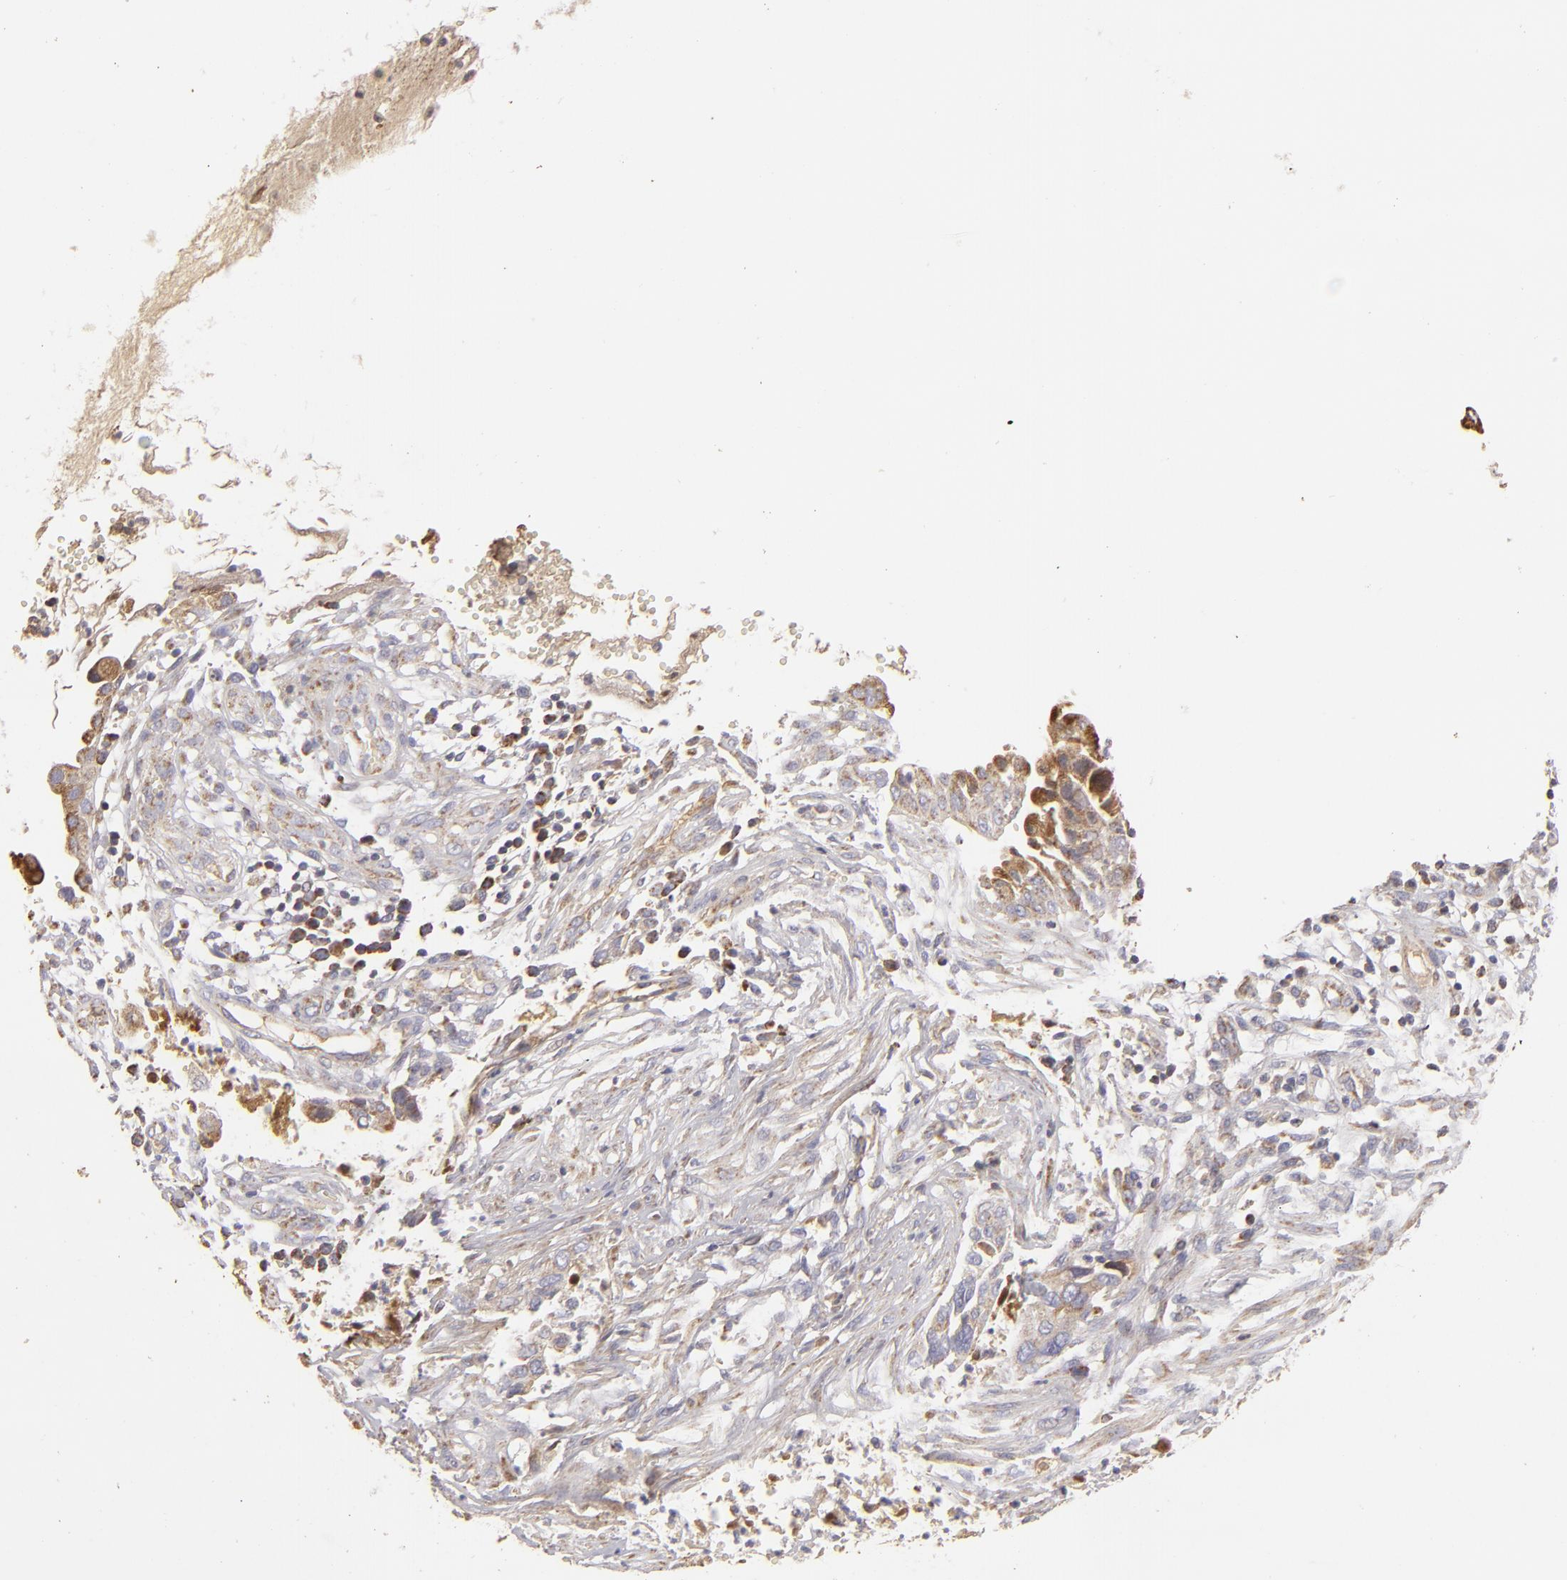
{"staining": {"intensity": "moderate", "quantity": ">75%", "location": "cytoplasmic/membranous"}, "tissue": "cervical cancer", "cell_type": "Tumor cells", "image_type": "cancer", "snomed": [{"axis": "morphology", "description": "Normal tissue, NOS"}, {"axis": "morphology", "description": "Squamous cell carcinoma, NOS"}, {"axis": "topography", "description": "Cervix"}], "caption": "Immunohistochemical staining of cervical squamous cell carcinoma demonstrates medium levels of moderate cytoplasmic/membranous protein expression in approximately >75% of tumor cells.", "gene": "CFB", "patient": {"sex": "female", "age": 45}}